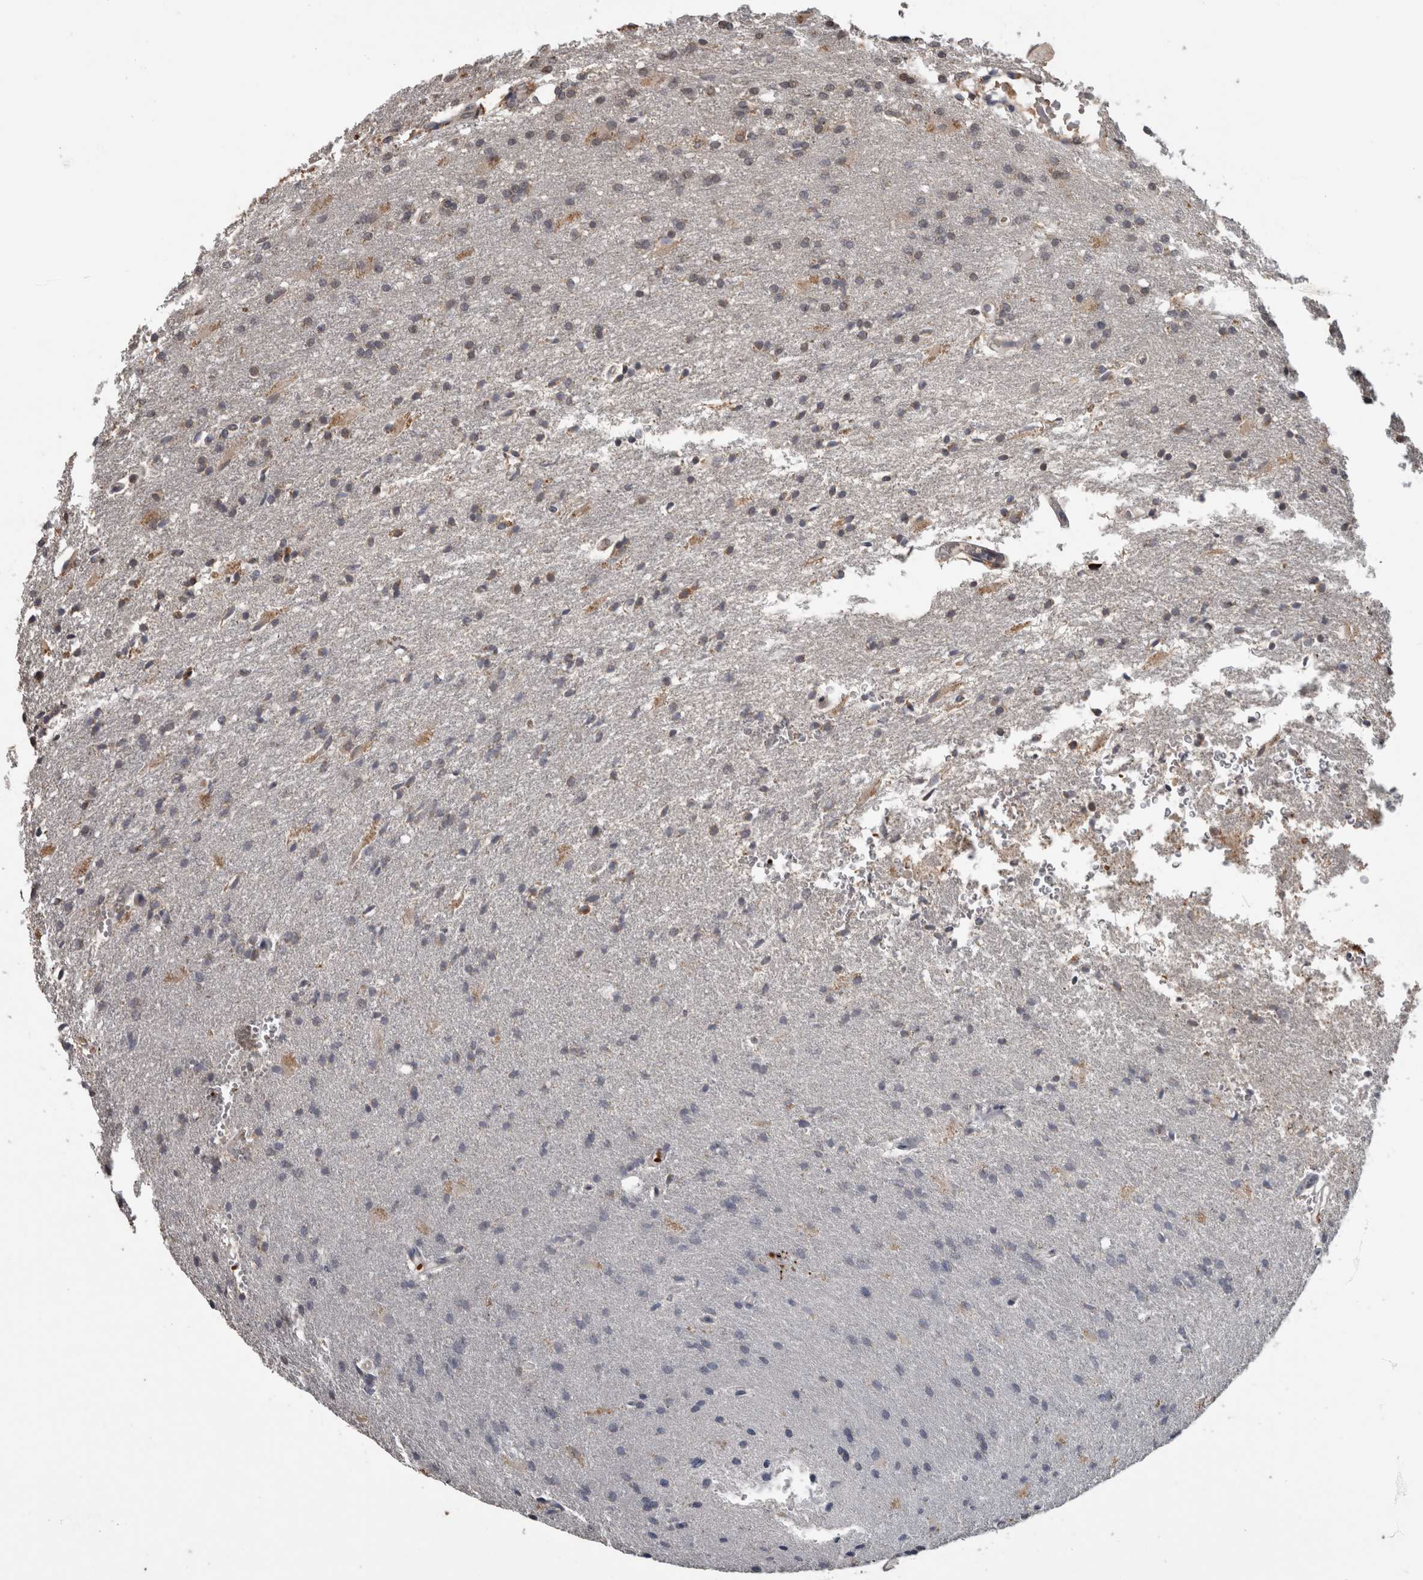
{"staining": {"intensity": "negative", "quantity": "none", "location": "none"}, "tissue": "glioma", "cell_type": "Tumor cells", "image_type": "cancer", "snomed": [{"axis": "morphology", "description": "Normal tissue, NOS"}, {"axis": "morphology", "description": "Glioma, malignant, High grade"}, {"axis": "topography", "description": "Cerebral cortex"}], "caption": "The micrograph shows no significant staining in tumor cells of malignant glioma (high-grade). The staining is performed using DAB brown chromogen with nuclei counter-stained in using hematoxylin.", "gene": "ADGRL3", "patient": {"sex": "male", "age": 77}}